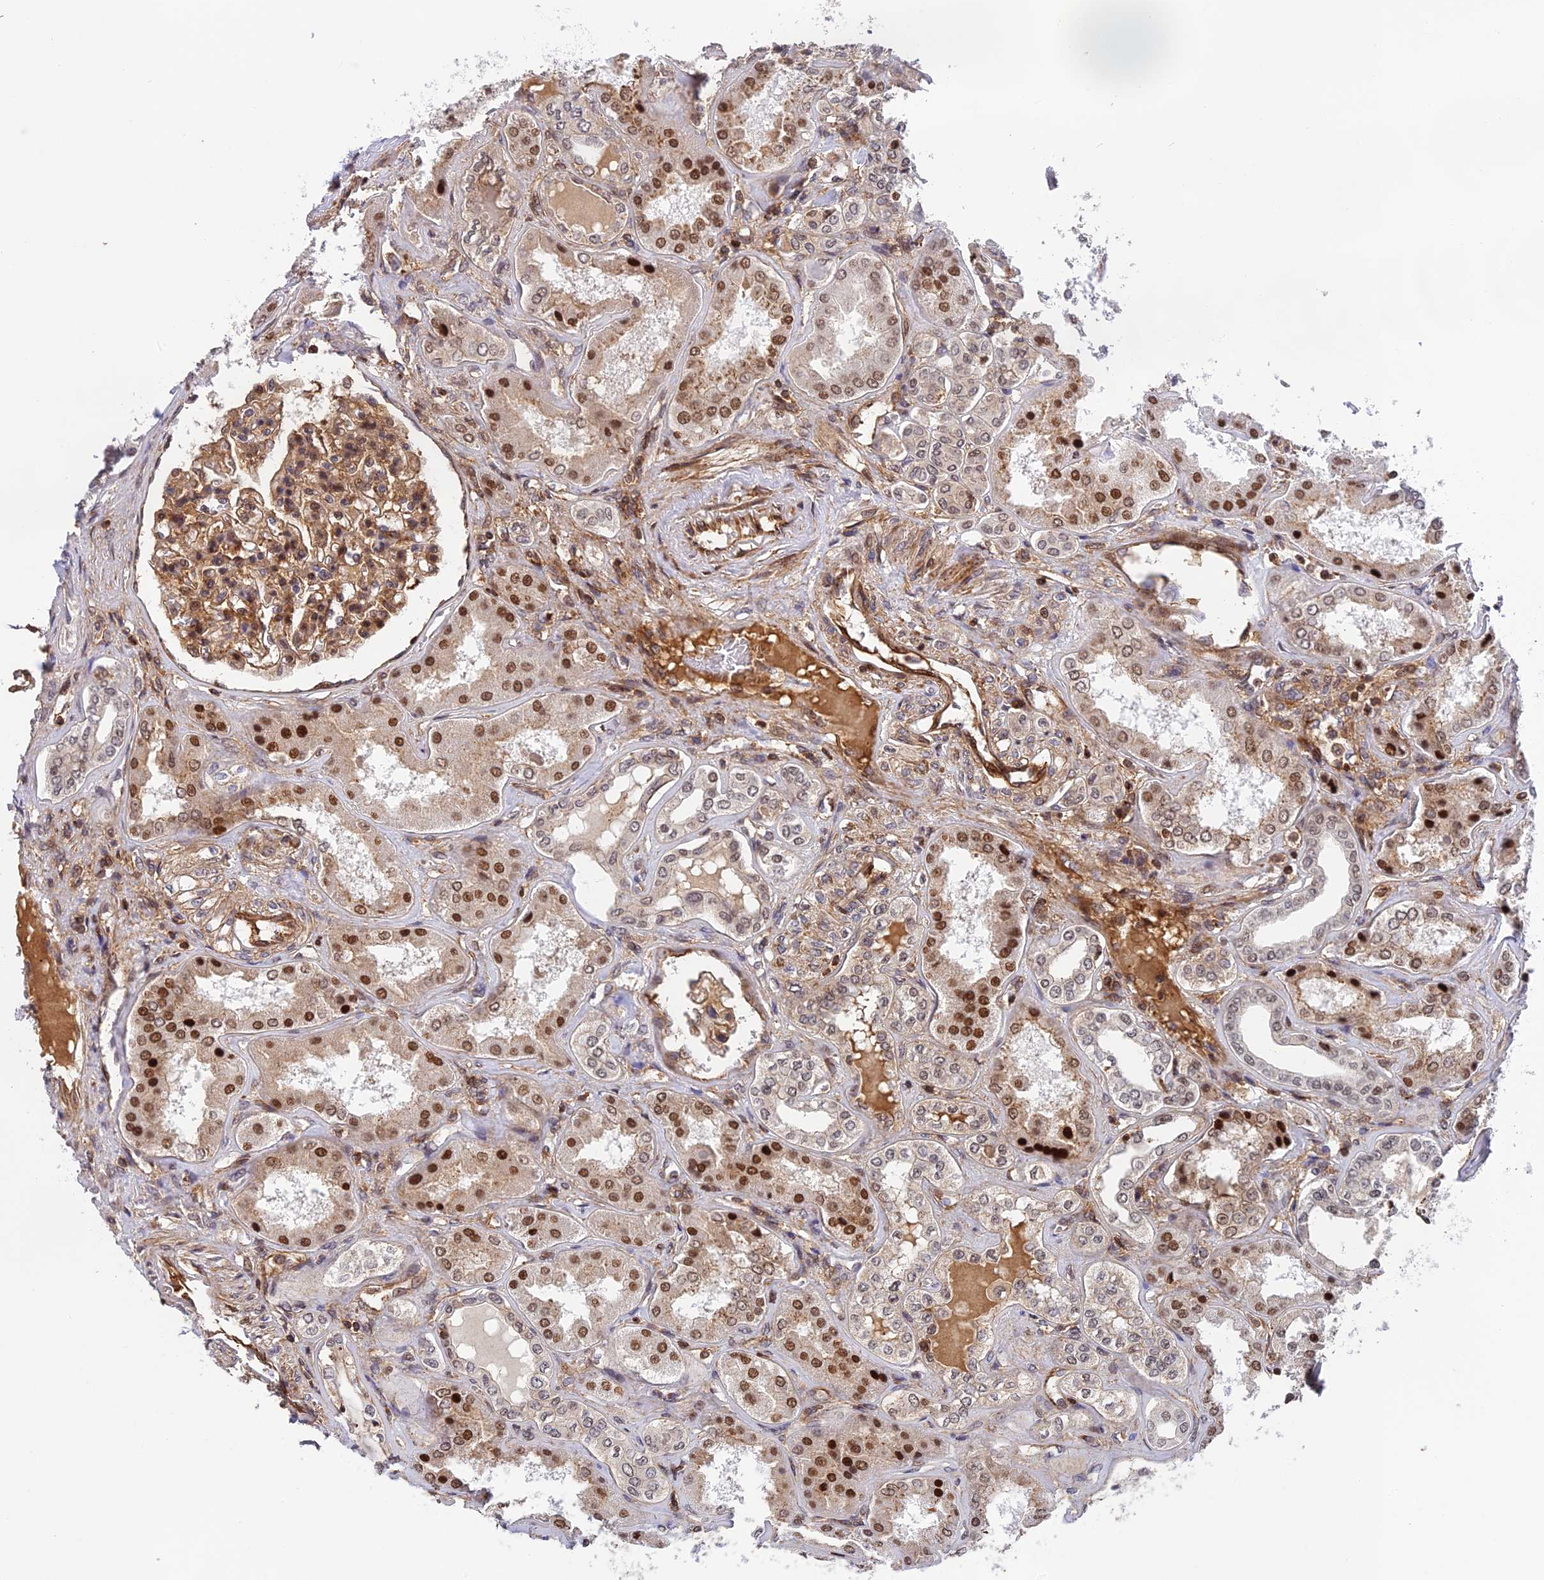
{"staining": {"intensity": "moderate", "quantity": ">75%", "location": "cytoplasmic/membranous"}, "tissue": "kidney", "cell_type": "Cells in glomeruli", "image_type": "normal", "snomed": [{"axis": "morphology", "description": "Normal tissue, NOS"}, {"axis": "topography", "description": "Kidney"}], "caption": "Protein expression analysis of unremarkable kidney displays moderate cytoplasmic/membranous positivity in about >75% of cells in glomeruli.", "gene": "OSBPL1A", "patient": {"sex": "female", "age": 56}}